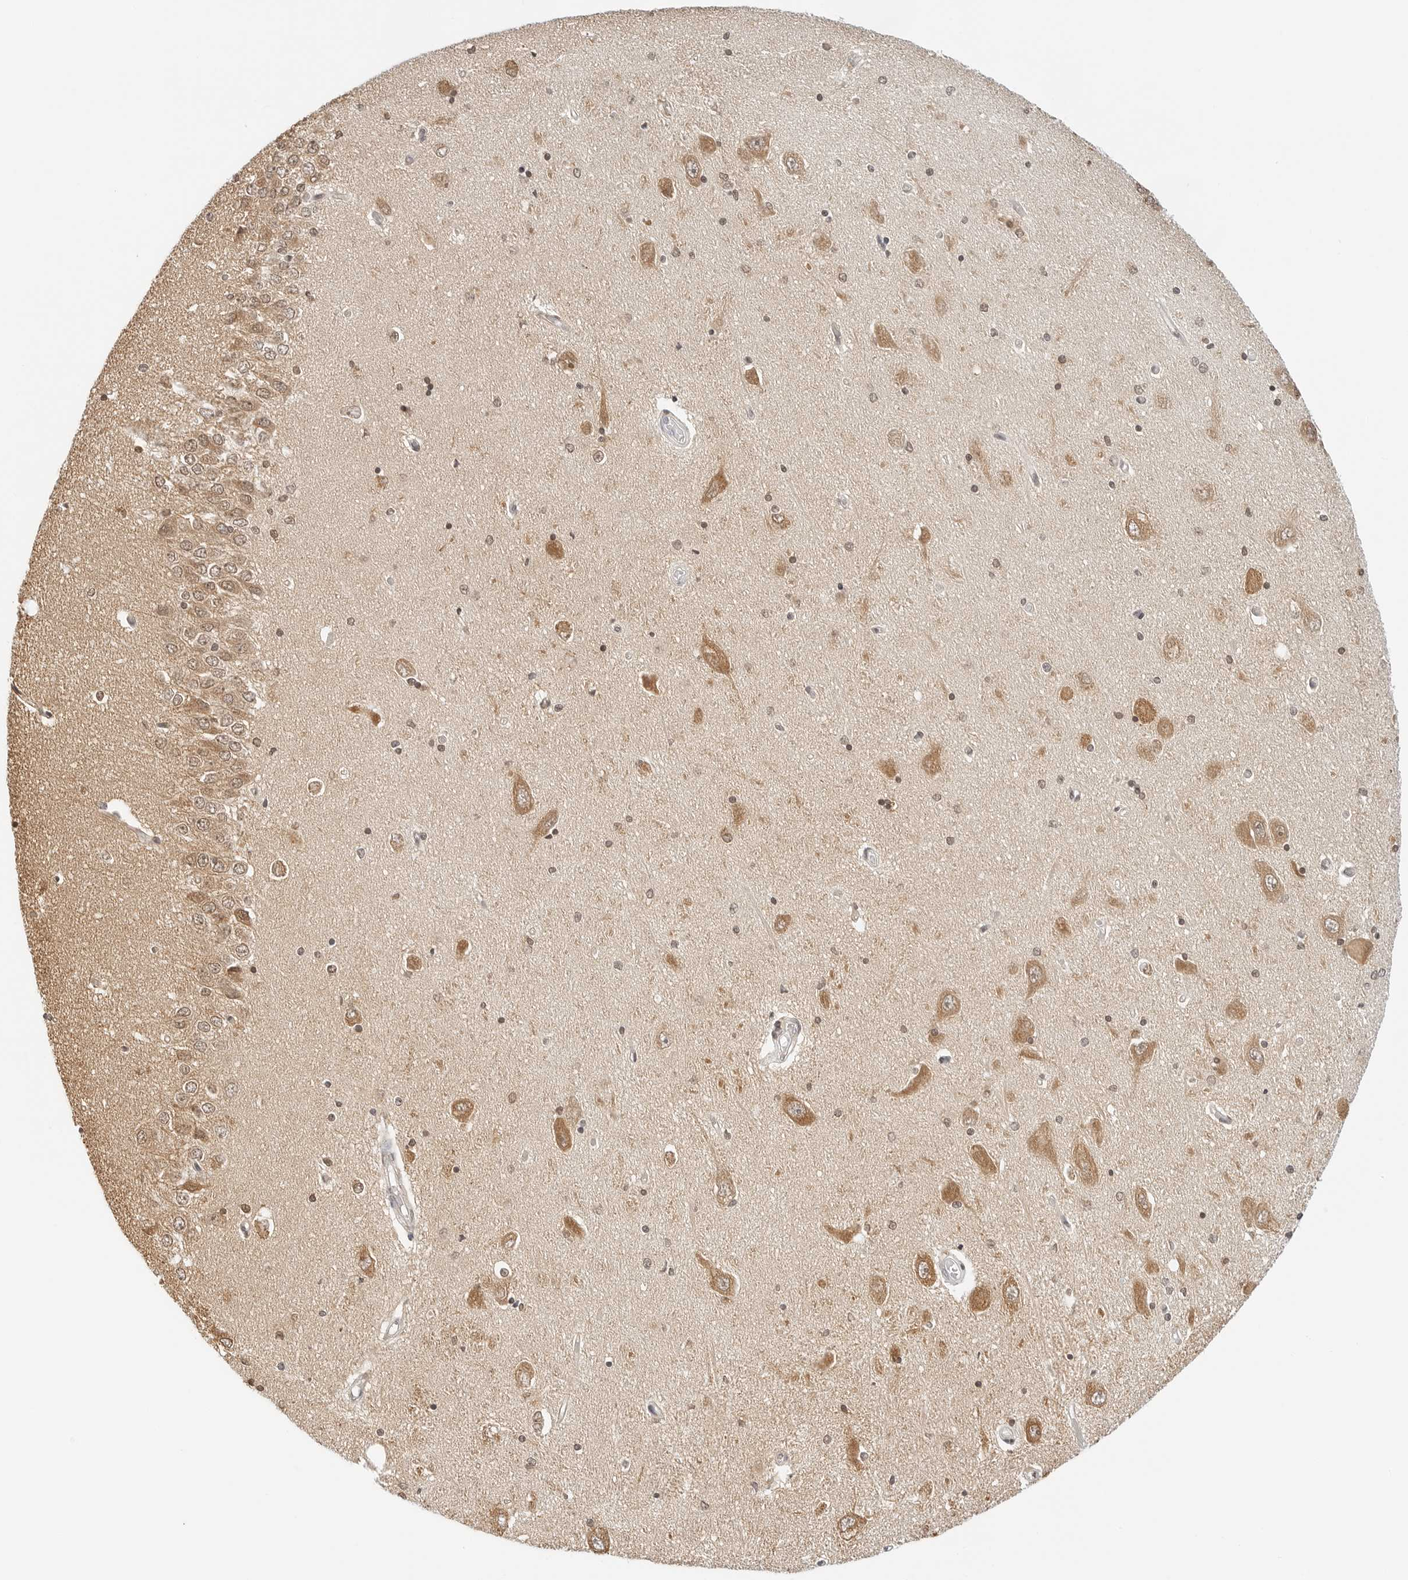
{"staining": {"intensity": "moderate", "quantity": ">75%", "location": "cytoplasmic/membranous"}, "tissue": "hippocampus", "cell_type": "Glial cells", "image_type": "normal", "snomed": [{"axis": "morphology", "description": "Normal tissue, NOS"}, {"axis": "topography", "description": "Hippocampus"}], "caption": "Protein analysis of normal hippocampus demonstrates moderate cytoplasmic/membranous staining in approximately >75% of glial cells.", "gene": "ATL1", "patient": {"sex": "male", "age": 45}}